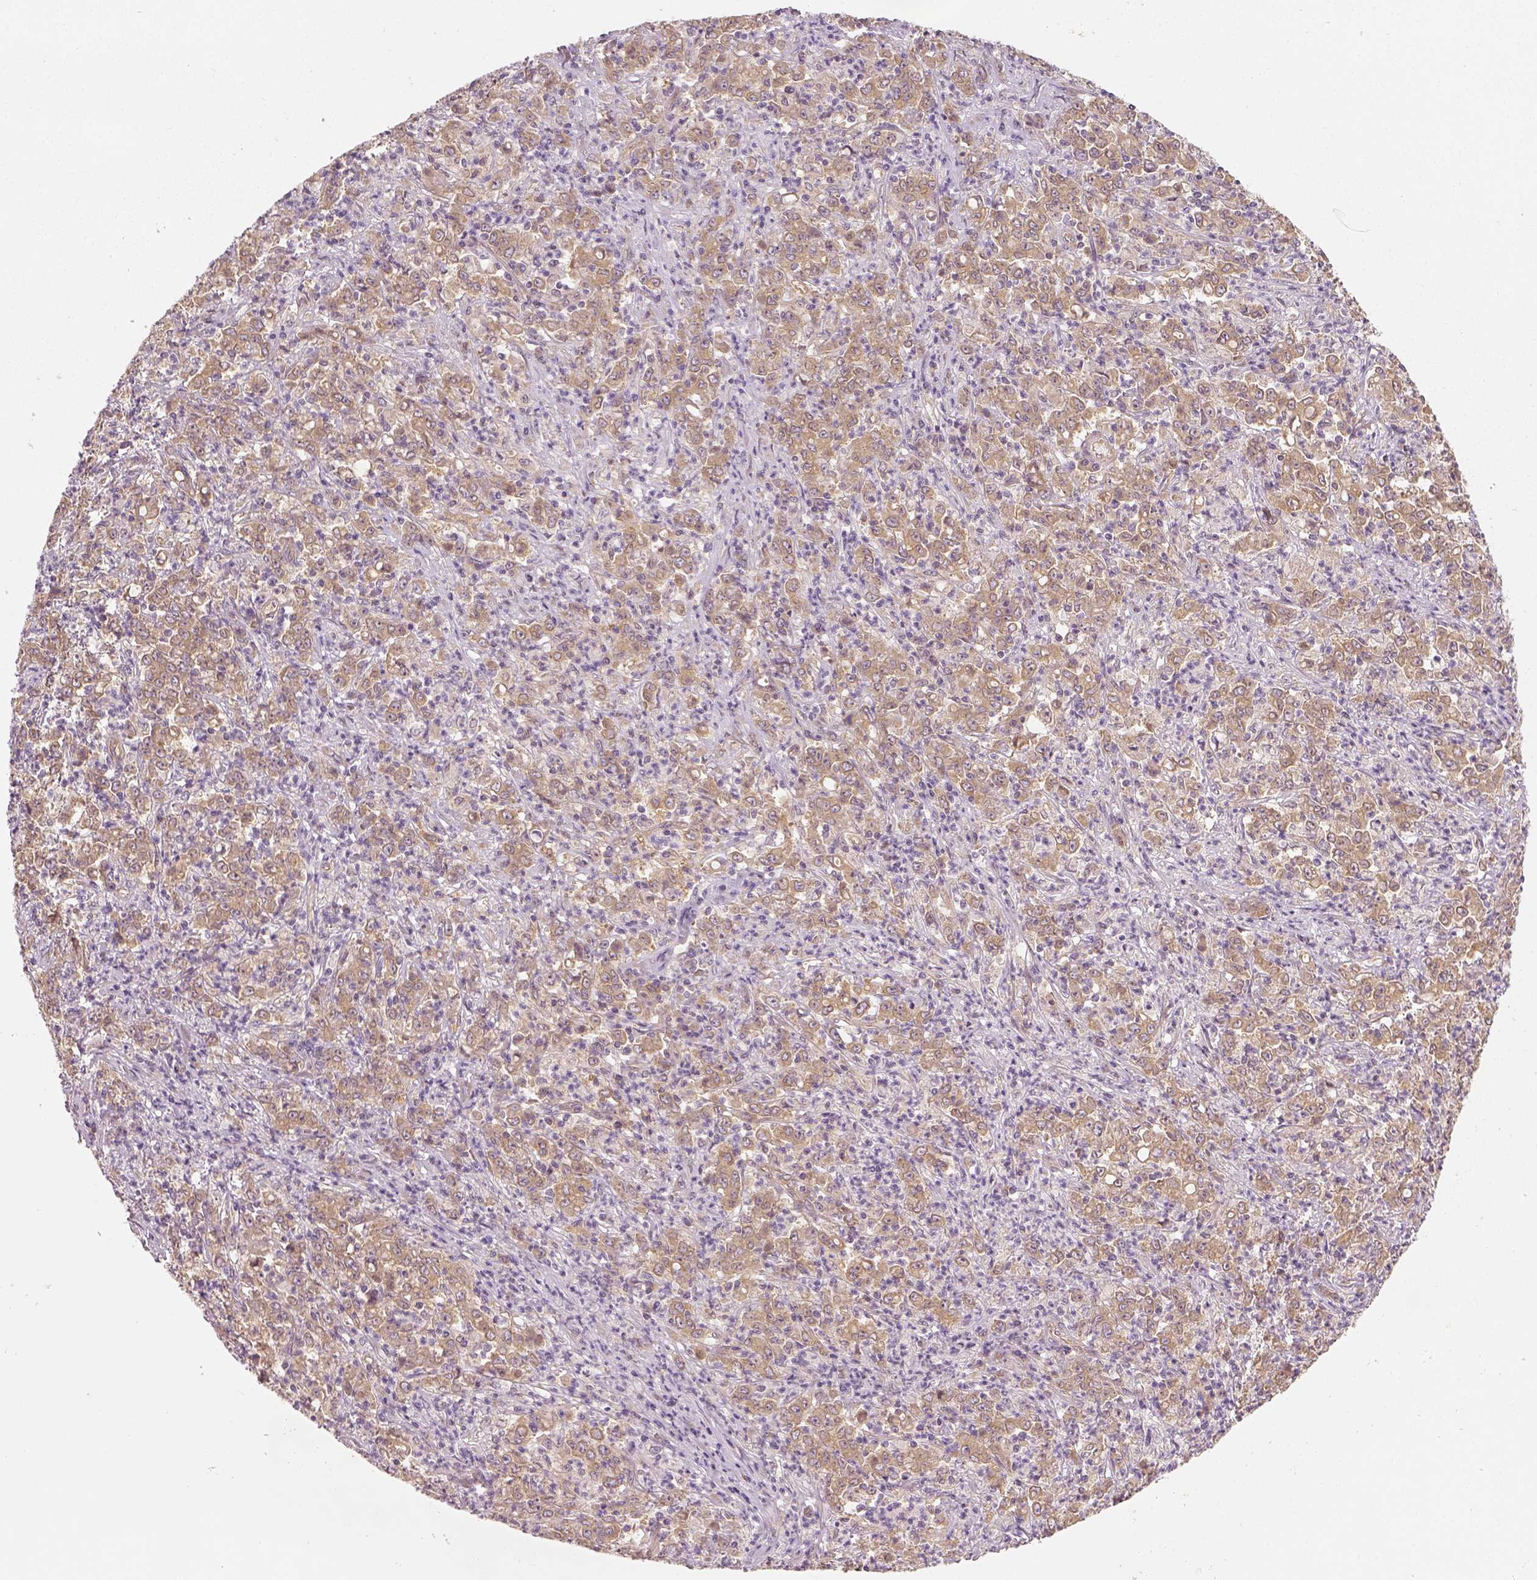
{"staining": {"intensity": "moderate", "quantity": ">75%", "location": "cytoplasmic/membranous"}, "tissue": "stomach cancer", "cell_type": "Tumor cells", "image_type": "cancer", "snomed": [{"axis": "morphology", "description": "Adenocarcinoma, NOS"}, {"axis": "topography", "description": "Stomach, lower"}], "caption": "Stomach adenocarcinoma stained with a protein marker shows moderate staining in tumor cells.", "gene": "PAIP1", "patient": {"sex": "female", "age": 71}}